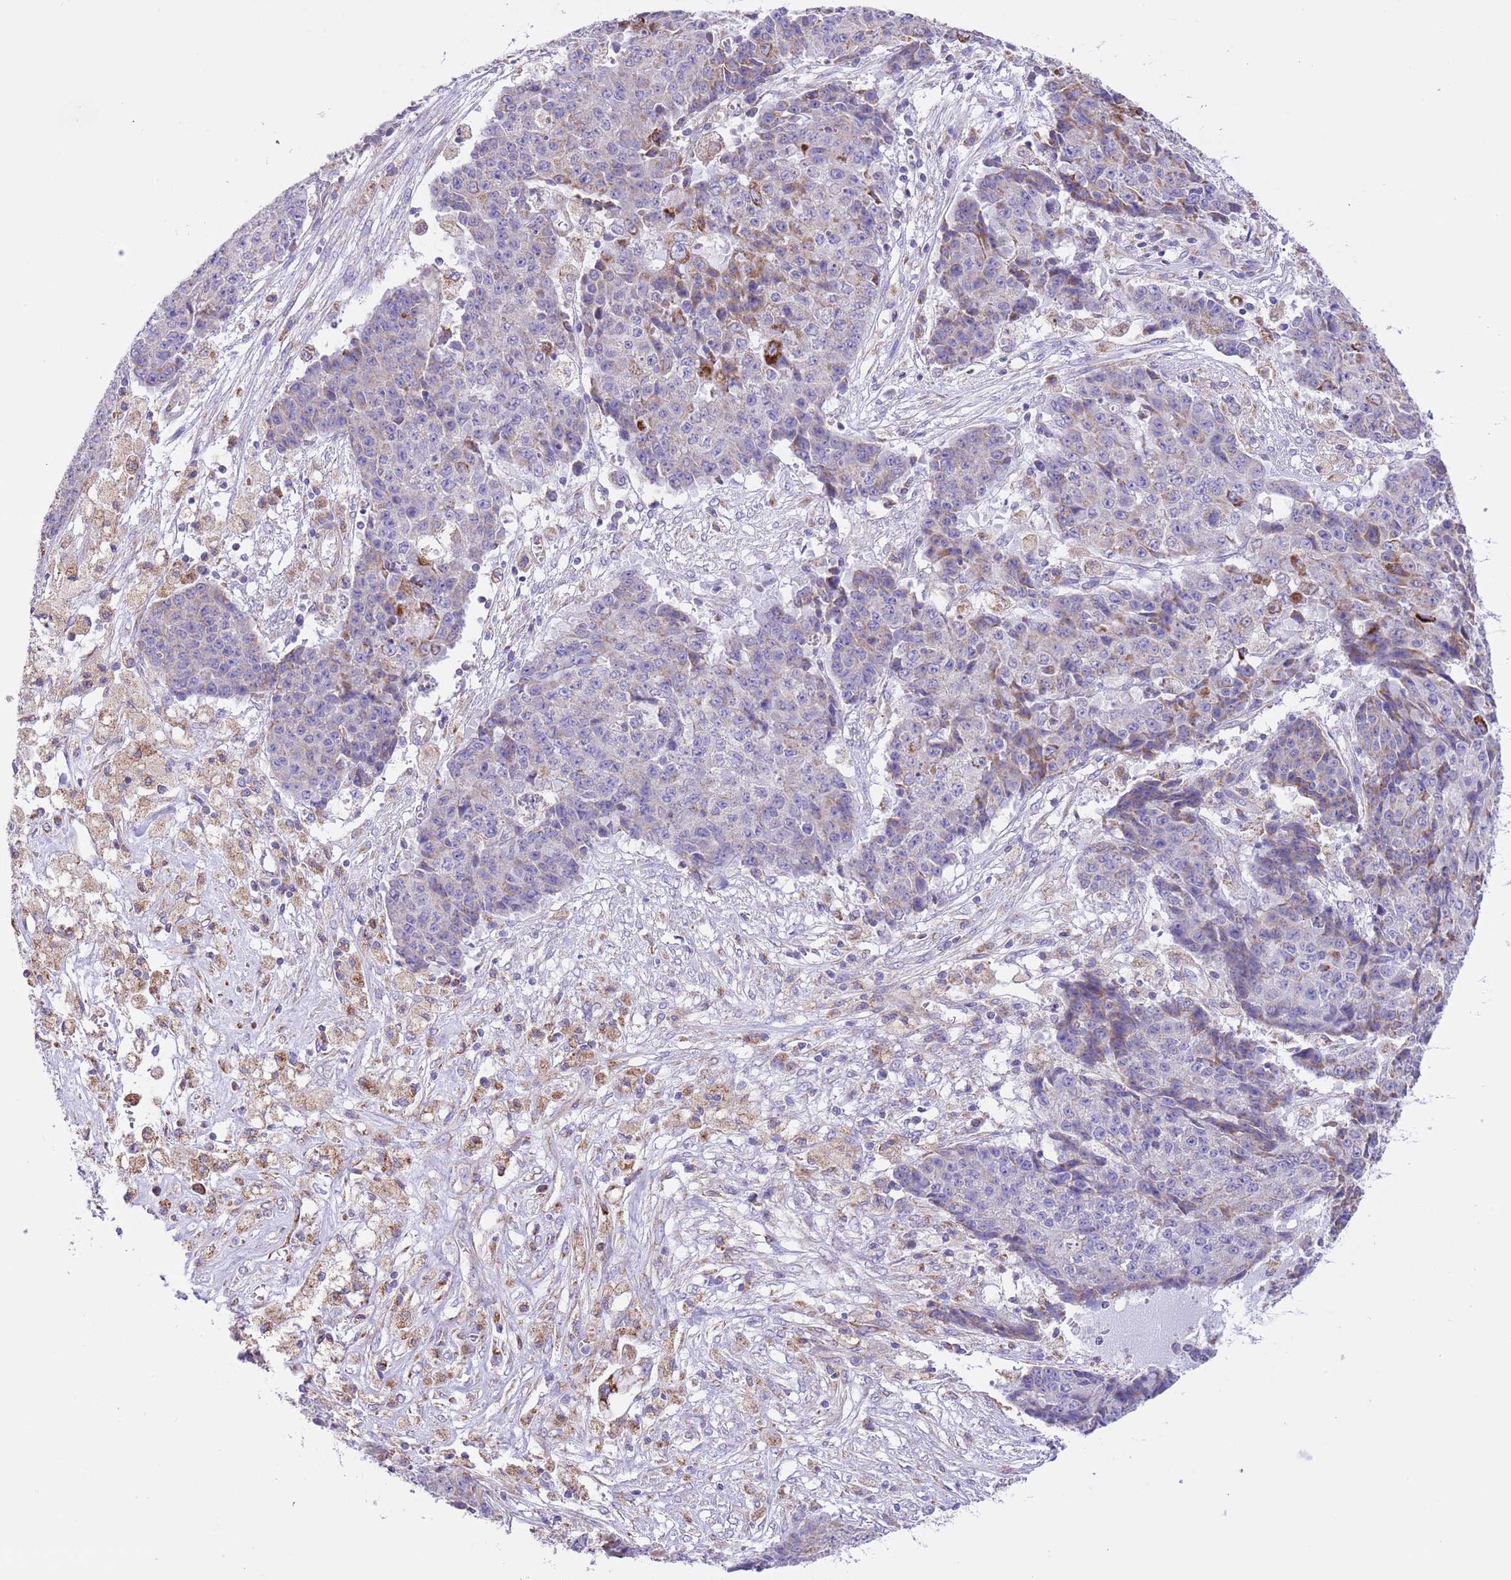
{"staining": {"intensity": "moderate", "quantity": "<25%", "location": "cytoplasmic/membranous"}, "tissue": "ovarian cancer", "cell_type": "Tumor cells", "image_type": "cancer", "snomed": [{"axis": "morphology", "description": "Carcinoma, endometroid"}, {"axis": "topography", "description": "Ovary"}], "caption": "Immunohistochemistry (IHC) histopathology image of endometroid carcinoma (ovarian) stained for a protein (brown), which shows low levels of moderate cytoplasmic/membranous expression in about <25% of tumor cells.", "gene": "SS18L2", "patient": {"sex": "female", "age": 42}}